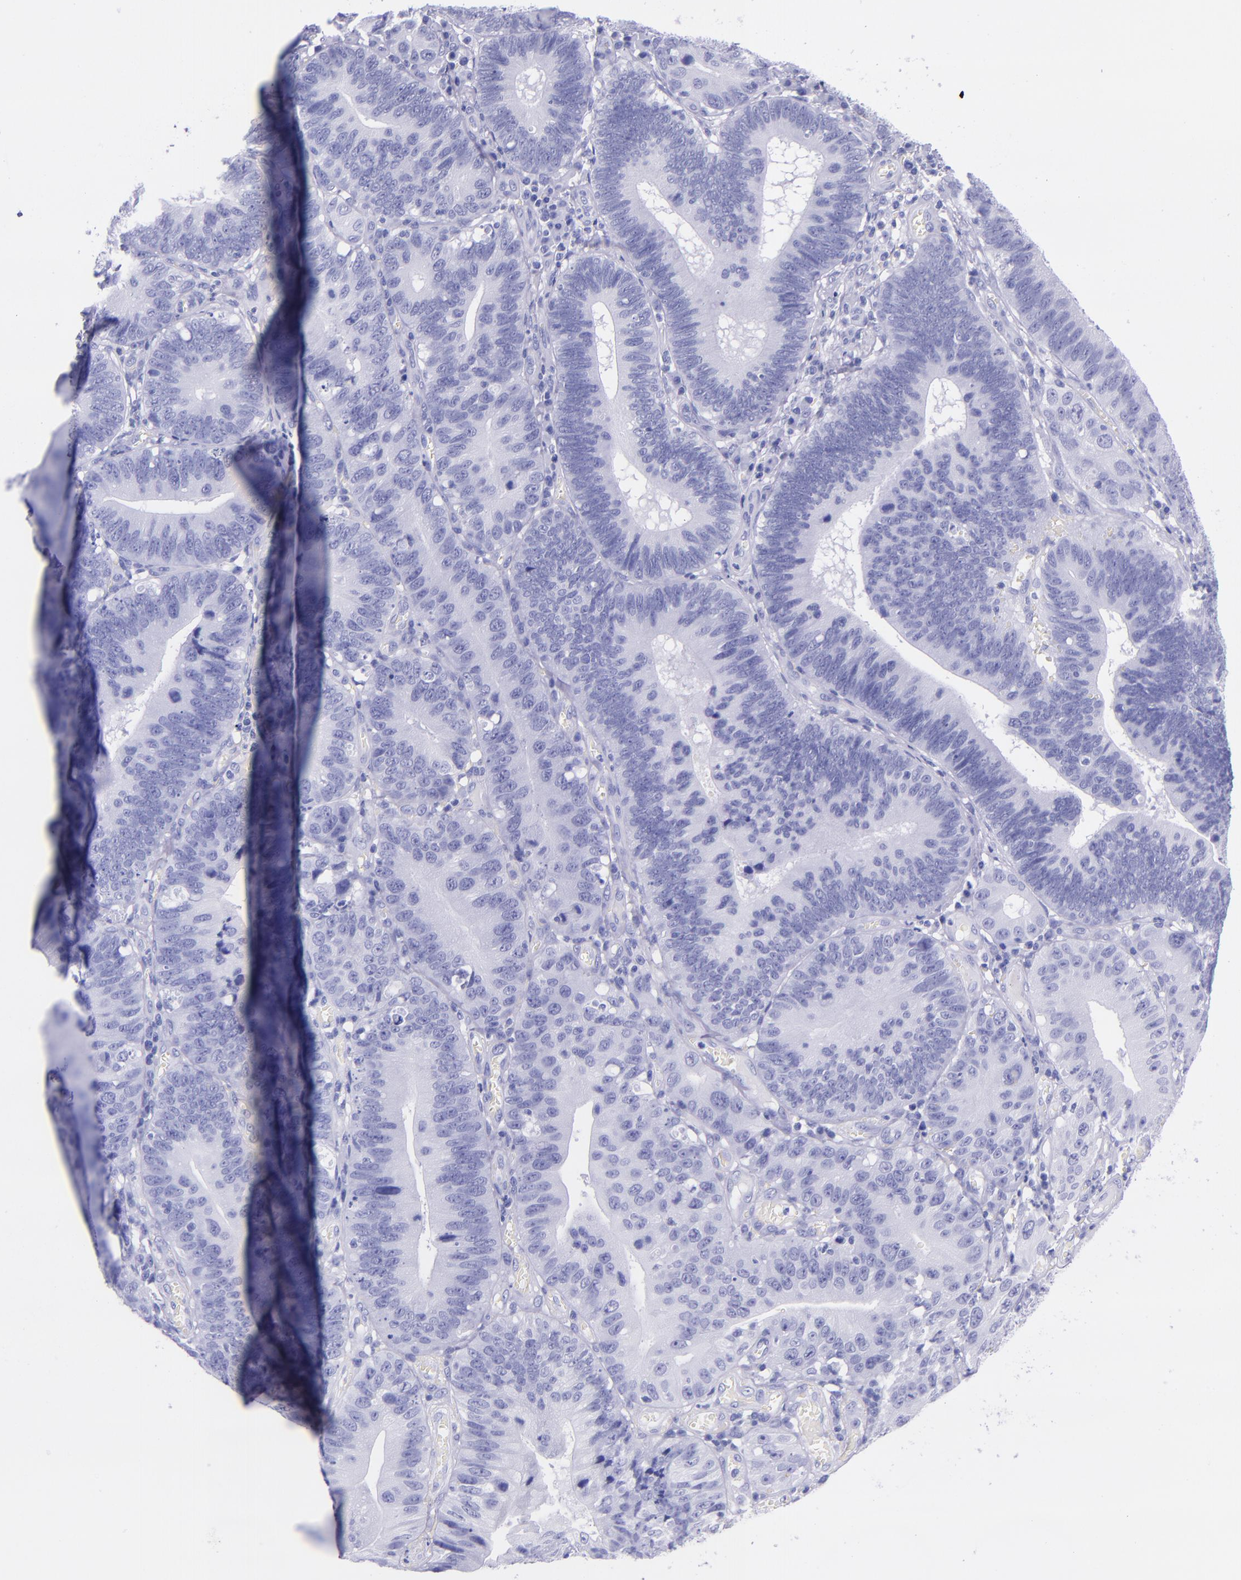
{"staining": {"intensity": "negative", "quantity": "none", "location": "none"}, "tissue": "stomach cancer", "cell_type": "Tumor cells", "image_type": "cancer", "snomed": [{"axis": "morphology", "description": "Adenocarcinoma, NOS"}, {"axis": "topography", "description": "Stomach"}, {"axis": "topography", "description": "Gastric cardia"}], "caption": "Tumor cells show no significant staining in stomach cancer (adenocarcinoma).", "gene": "MBP", "patient": {"sex": "male", "age": 59}}